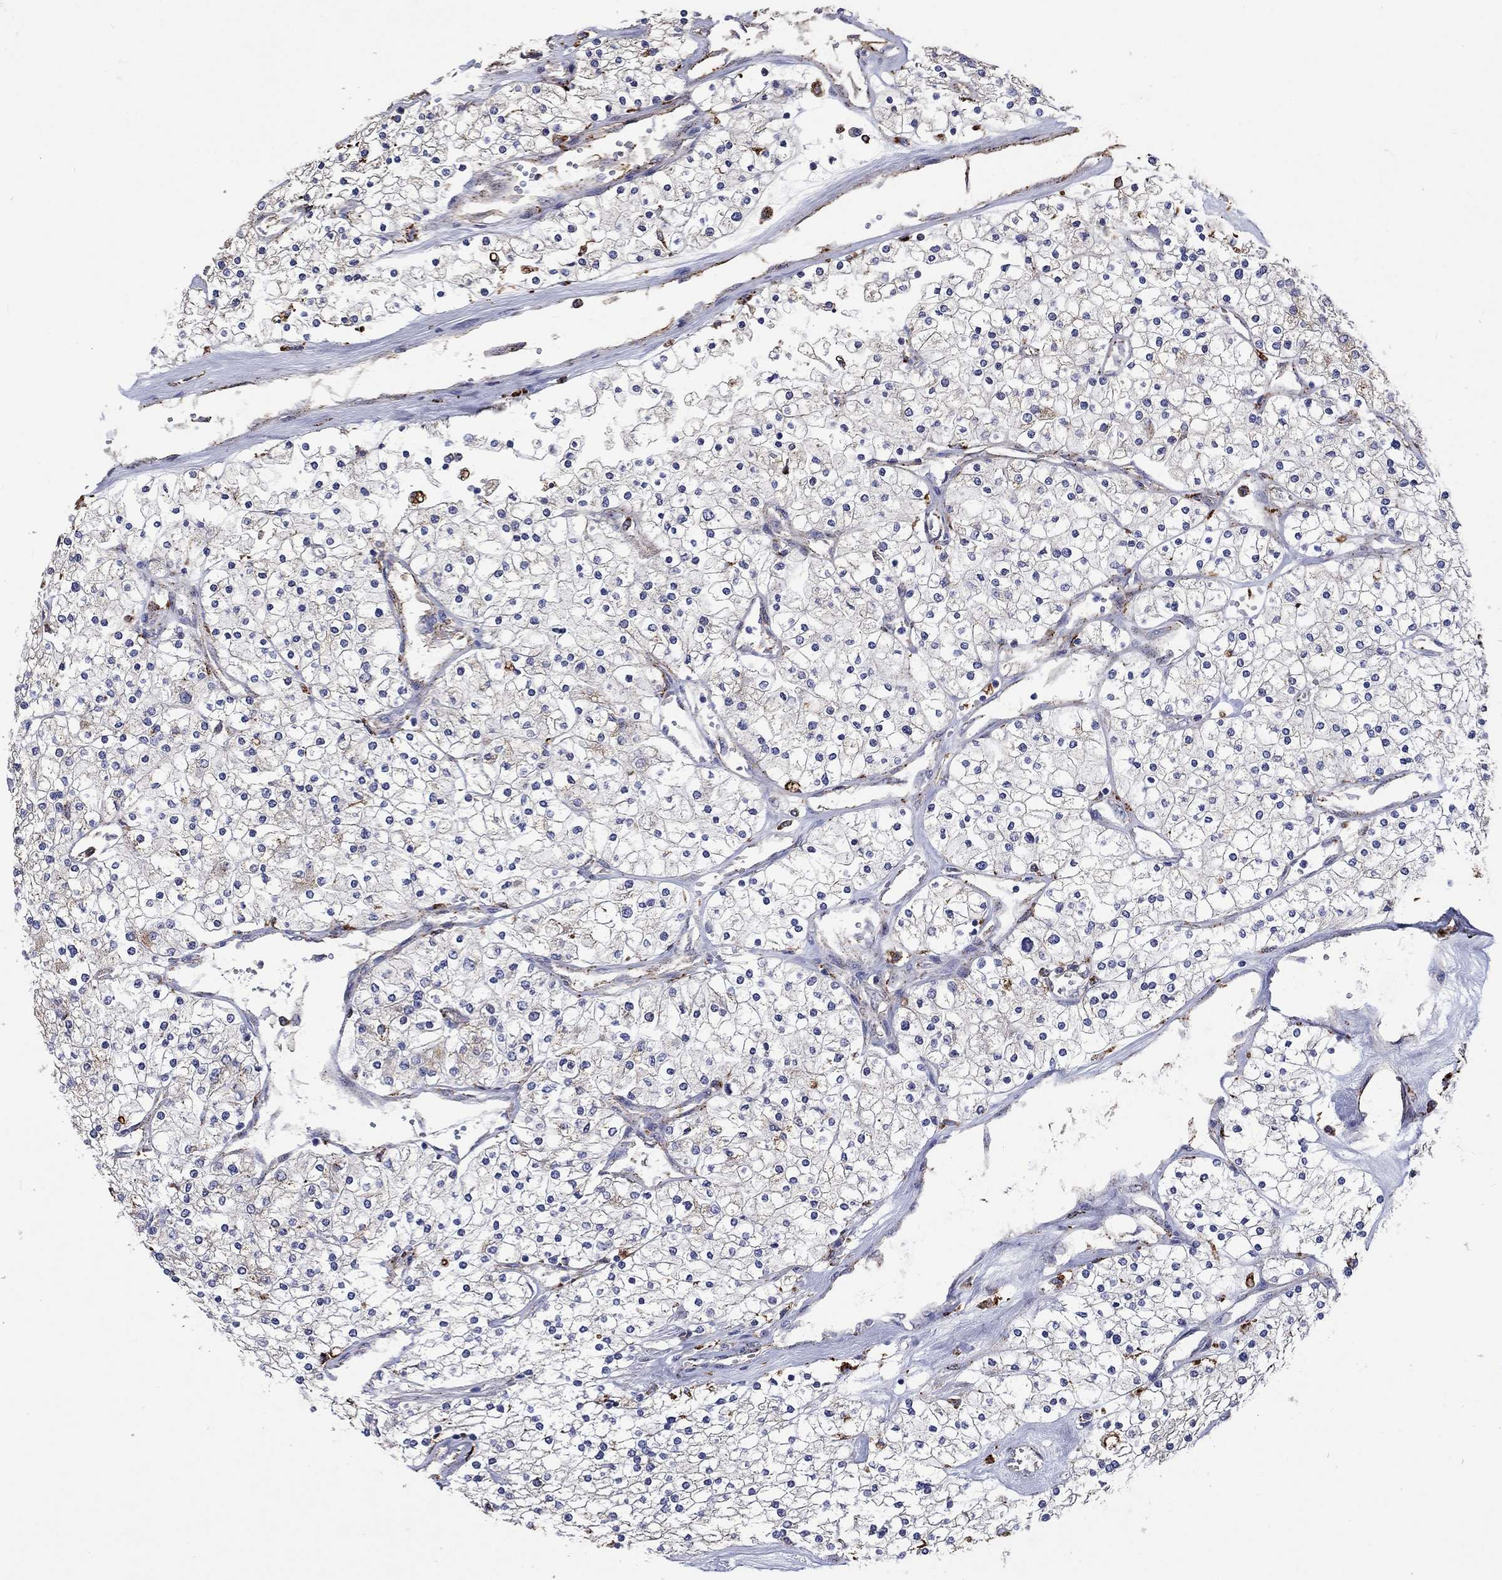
{"staining": {"intensity": "negative", "quantity": "none", "location": "none"}, "tissue": "renal cancer", "cell_type": "Tumor cells", "image_type": "cancer", "snomed": [{"axis": "morphology", "description": "Adenocarcinoma, NOS"}, {"axis": "topography", "description": "Kidney"}], "caption": "IHC of renal adenocarcinoma shows no staining in tumor cells.", "gene": "CTSB", "patient": {"sex": "male", "age": 80}}